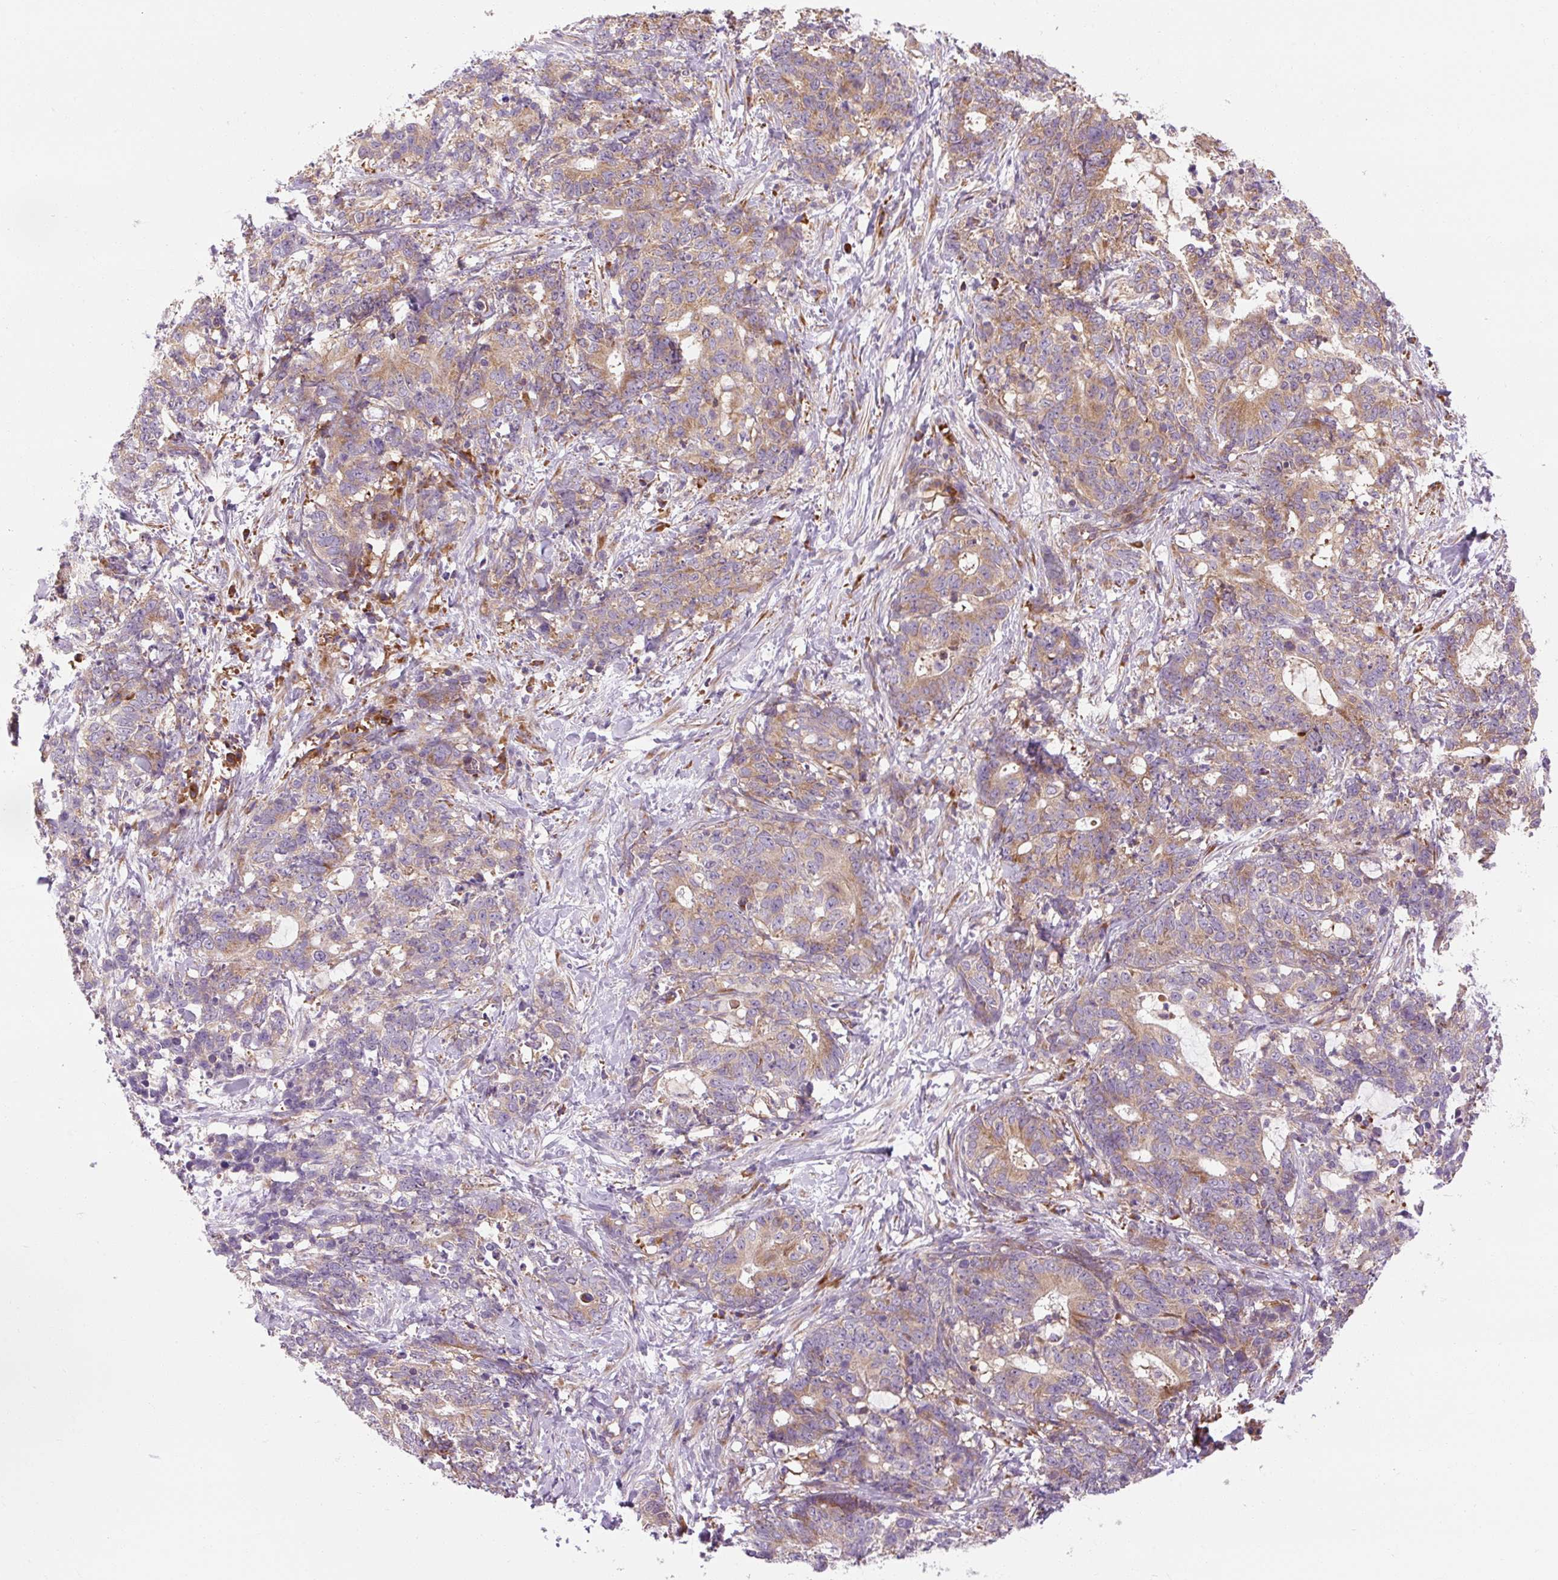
{"staining": {"intensity": "moderate", "quantity": "25%-75%", "location": "cytoplasmic/membranous"}, "tissue": "stomach cancer", "cell_type": "Tumor cells", "image_type": "cancer", "snomed": [{"axis": "morphology", "description": "Normal tissue, NOS"}, {"axis": "morphology", "description": "Adenocarcinoma, NOS"}, {"axis": "topography", "description": "Stomach"}], "caption": "Tumor cells reveal moderate cytoplasmic/membranous positivity in approximately 25%-75% of cells in stomach cancer (adenocarcinoma). The protein of interest is shown in brown color, while the nuclei are stained blue.", "gene": "PRSS48", "patient": {"sex": "female", "age": 64}}